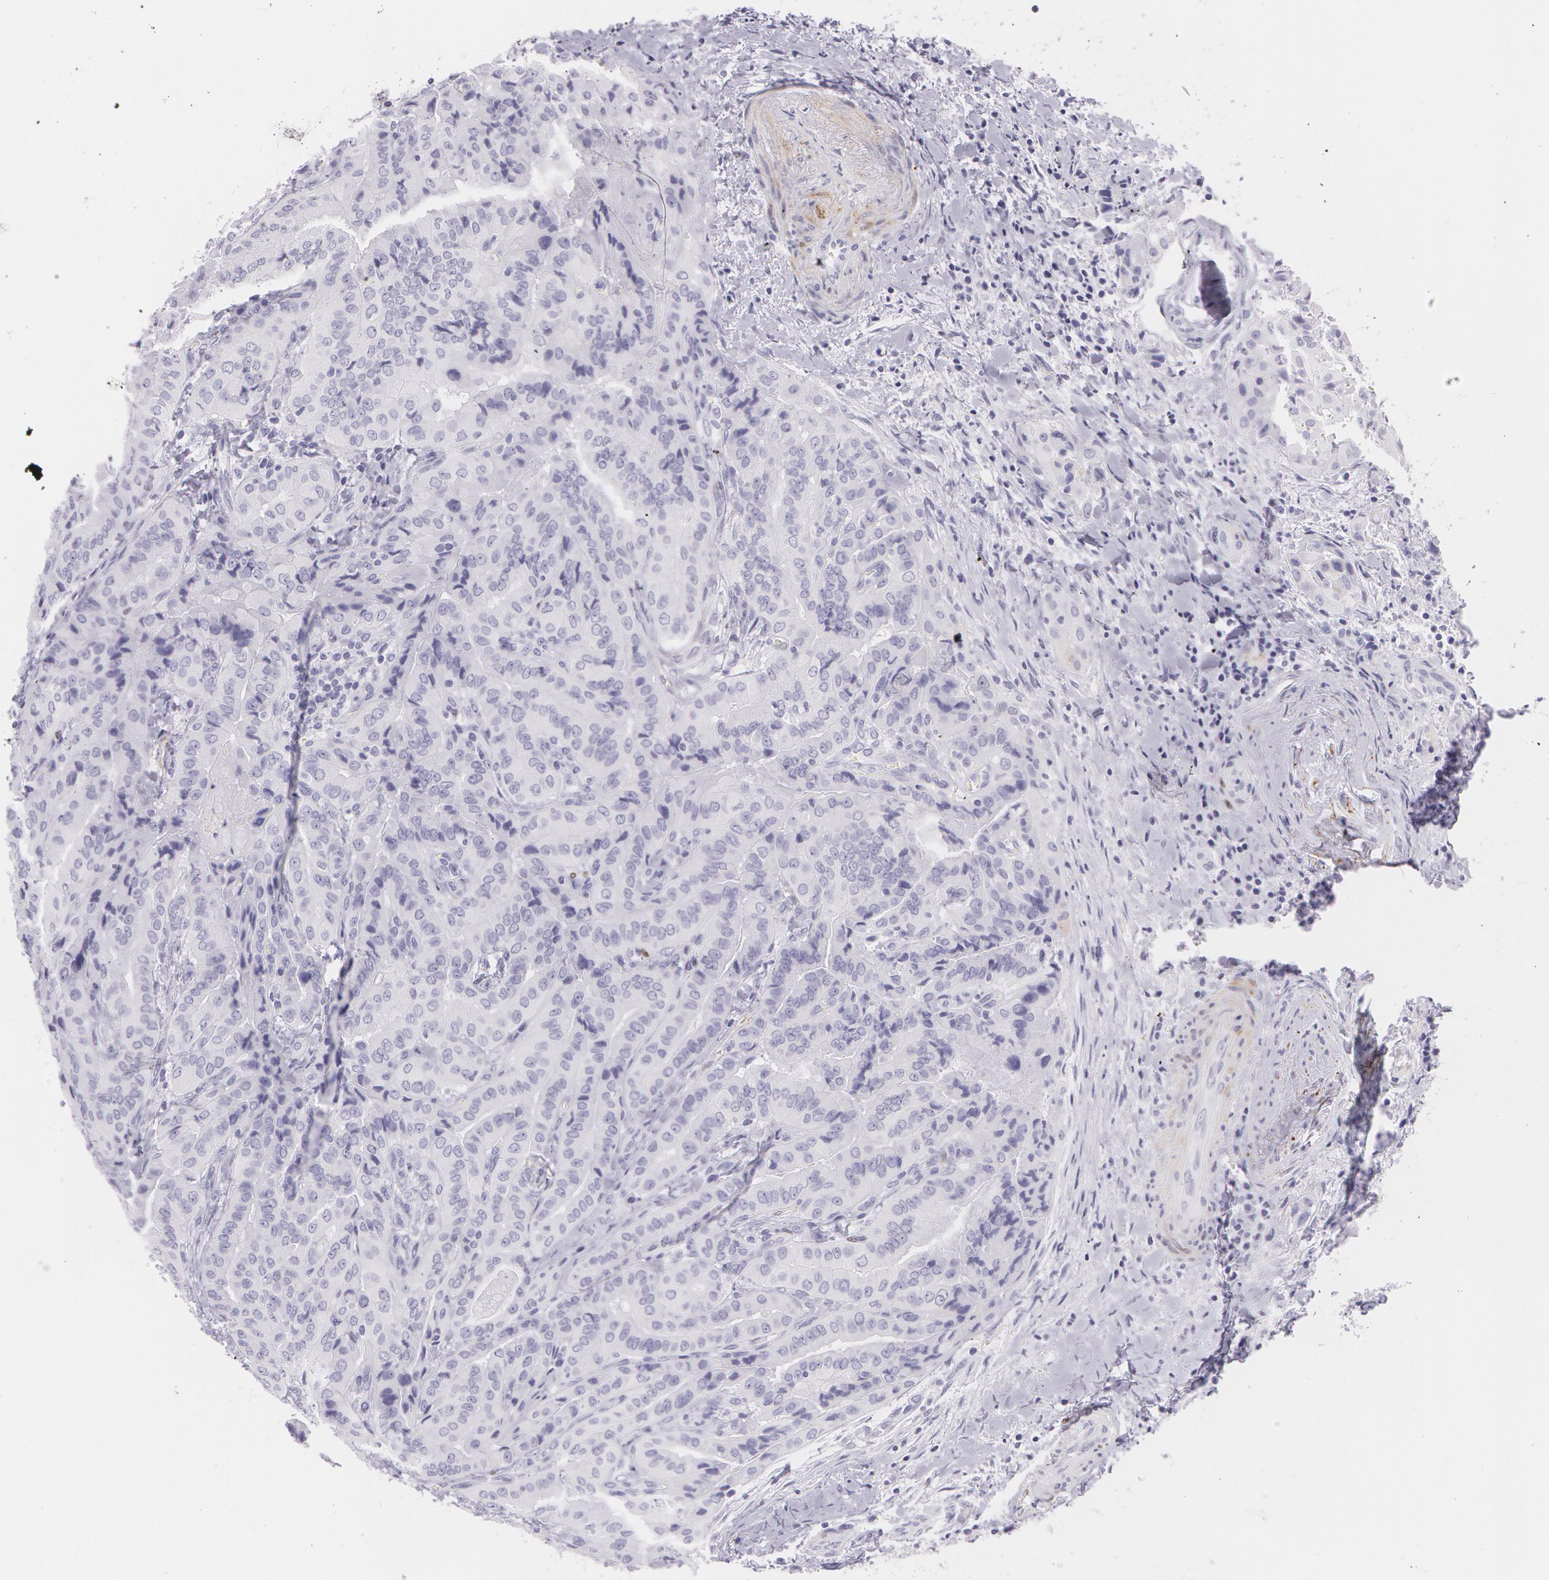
{"staining": {"intensity": "negative", "quantity": "none", "location": "none"}, "tissue": "thyroid cancer", "cell_type": "Tumor cells", "image_type": "cancer", "snomed": [{"axis": "morphology", "description": "Papillary adenocarcinoma, NOS"}, {"axis": "topography", "description": "Thyroid gland"}], "caption": "IHC of human thyroid papillary adenocarcinoma demonstrates no expression in tumor cells. The staining was performed using DAB (3,3'-diaminobenzidine) to visualize the protein expression in brown, while the nuclei were stained in blue with hematoxylin (Magnification: 20x).", "gene": "SNCG", "patient": {"sex": "female", "age": 71}}